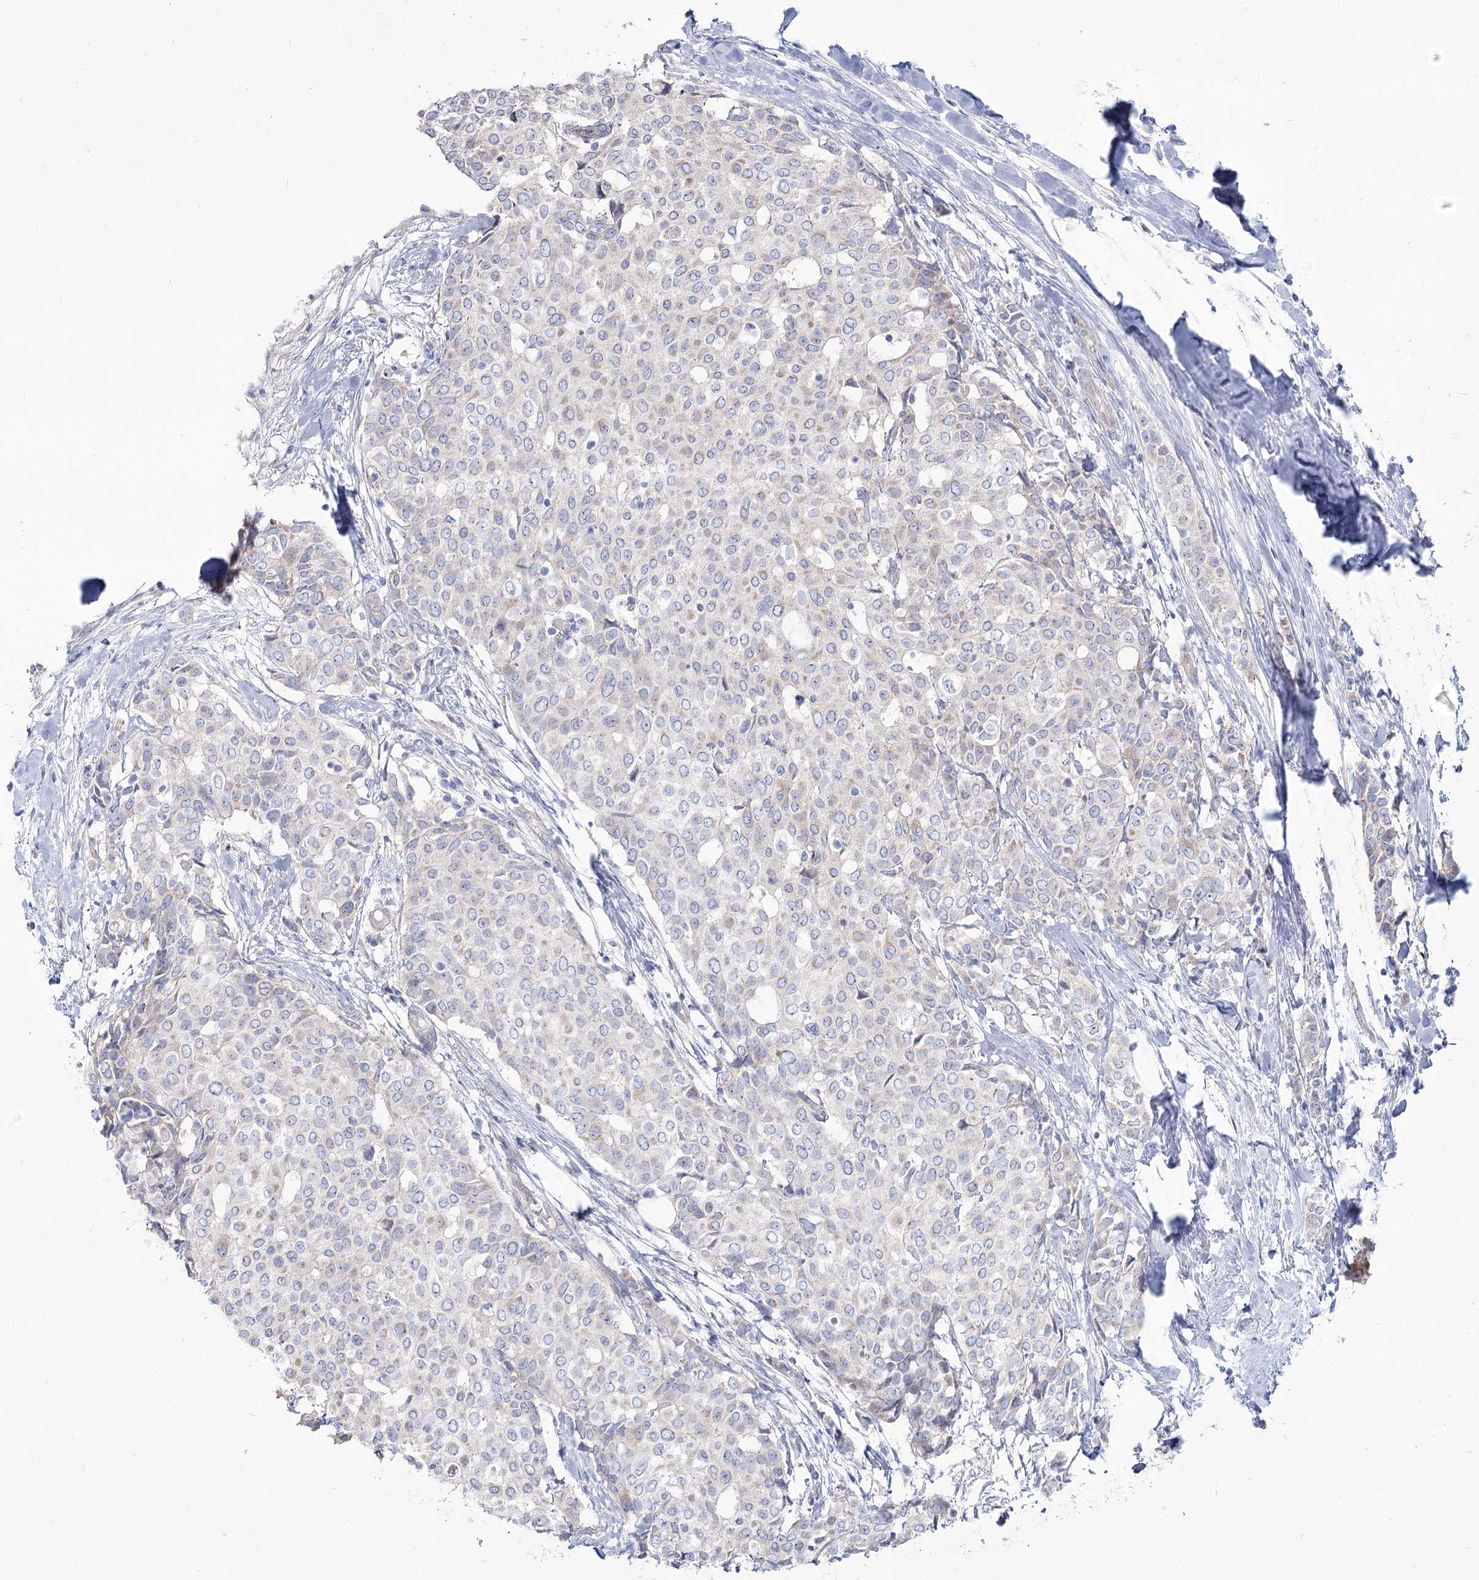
{"staining": {"intensity": "negative", "quantity": "none", "location": "none"}, "tissue": "breast cancer", "cell_type": "Tumor cells", "image_type": "cancer", "snomed": [{"axis": "morphology", "description": "Lobular carcinoma"}, {"axis": "topography", "description": "Breast"}], "caption": "Tumor cells show no significant staining in breast cancer.", "gene": "SUOX", "patient": {"sex": "female", "age": 51}}